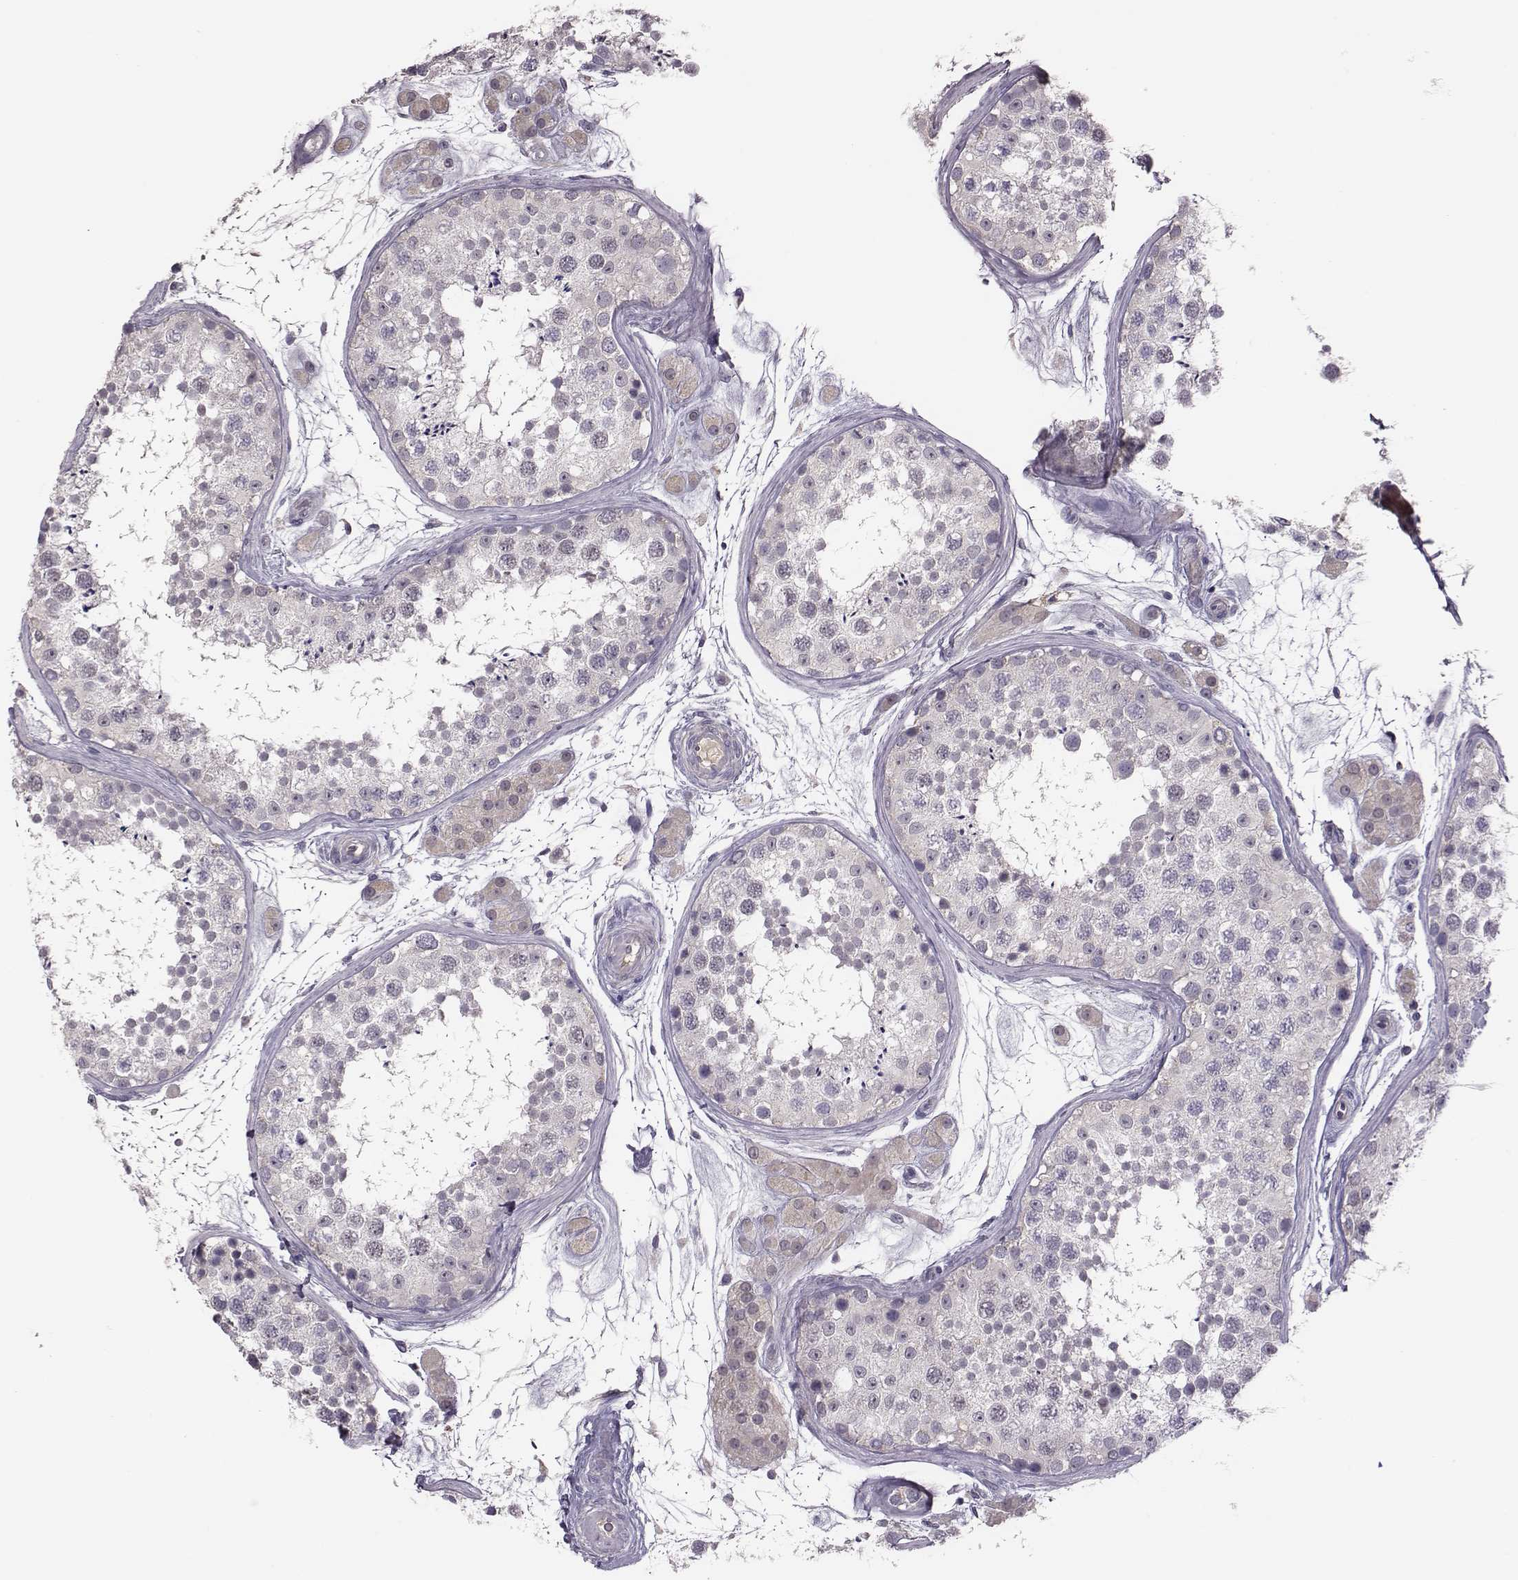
{"staining": {"intensity": "negative", "quantity": "none", "location": "none"}, "tissue": "testis", "cell_type": "Cells in seminiferous ducts", "image_type": "normal", "snomed": [{"axis": "morphology", "description": "Normal tissue, NOS"}, {"axis": "topography", "description": "Testis"}], "caption": "Immunohistochemistry (IHC) photomicrograph of normal human testis stained for a protein (brown), which displays no expression in cells in seminiferous ducts. (Immunohistochemistry (IHC), brightfield microscopy, high magnification).", "gene": "KMO", "patient": {"sex": "male", "age": 41}}